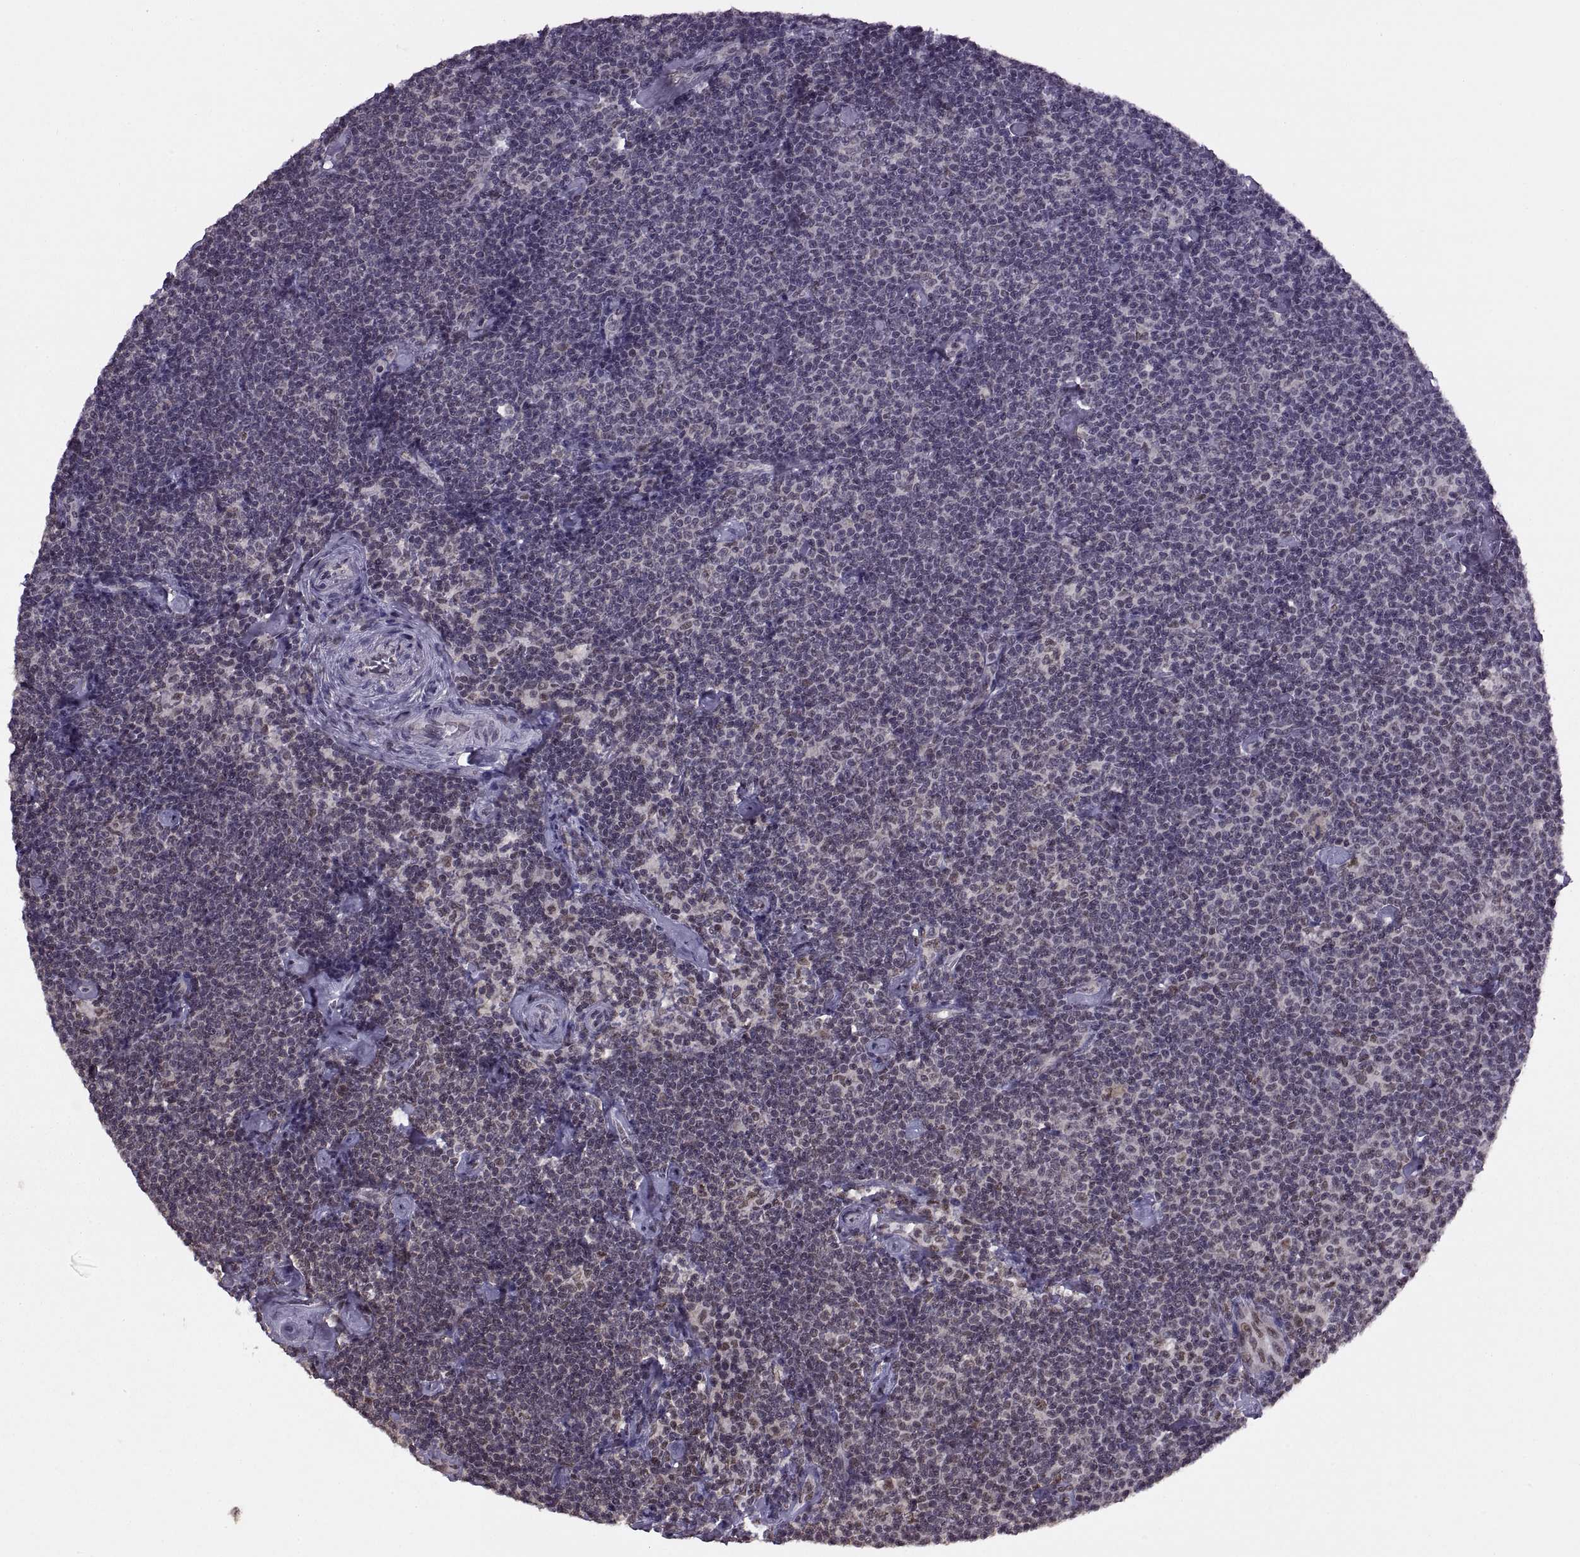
{"staining": {"intensity": "negative", "quantity": "none", "location": "none"}, "tissue": "lymphoma", "cell_type": "Tumor cells", "image_type": "cancer", "snomed": [{"axis": "morphology", "description": "Malignant lymphoma, non-Hodgkin's type, Low grade"}, {"axis": "topography", "description": "Lymph node"}], "caption": "IHC of human lymphoma shows no positivity in tumor cells.", "gene": "INTS3", "patient": {"sex": "male", "age": 81}}